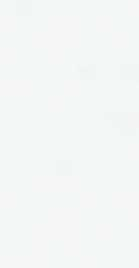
{"staining": {"intensity": "negative", "quantity": "none", "location": "none"}, "tissue": "epididymis", "cell_type": "Glandular cells", "image_type": "normal", "snomed": [{"axis": "morphology", "description": "Normal tissue, NOS"}, {"axis": "topography", "description": "Testis"}, {"axis": "topography", "description": "Epididymis"}], "caption": "Glandular cells show no significant protein expression in unremarkable epididymis. (Immunohistochemistry, brightfield microscopy, high magnification).", "gene": "KRT10", "patient": {"sex": "male", "age": 36}}